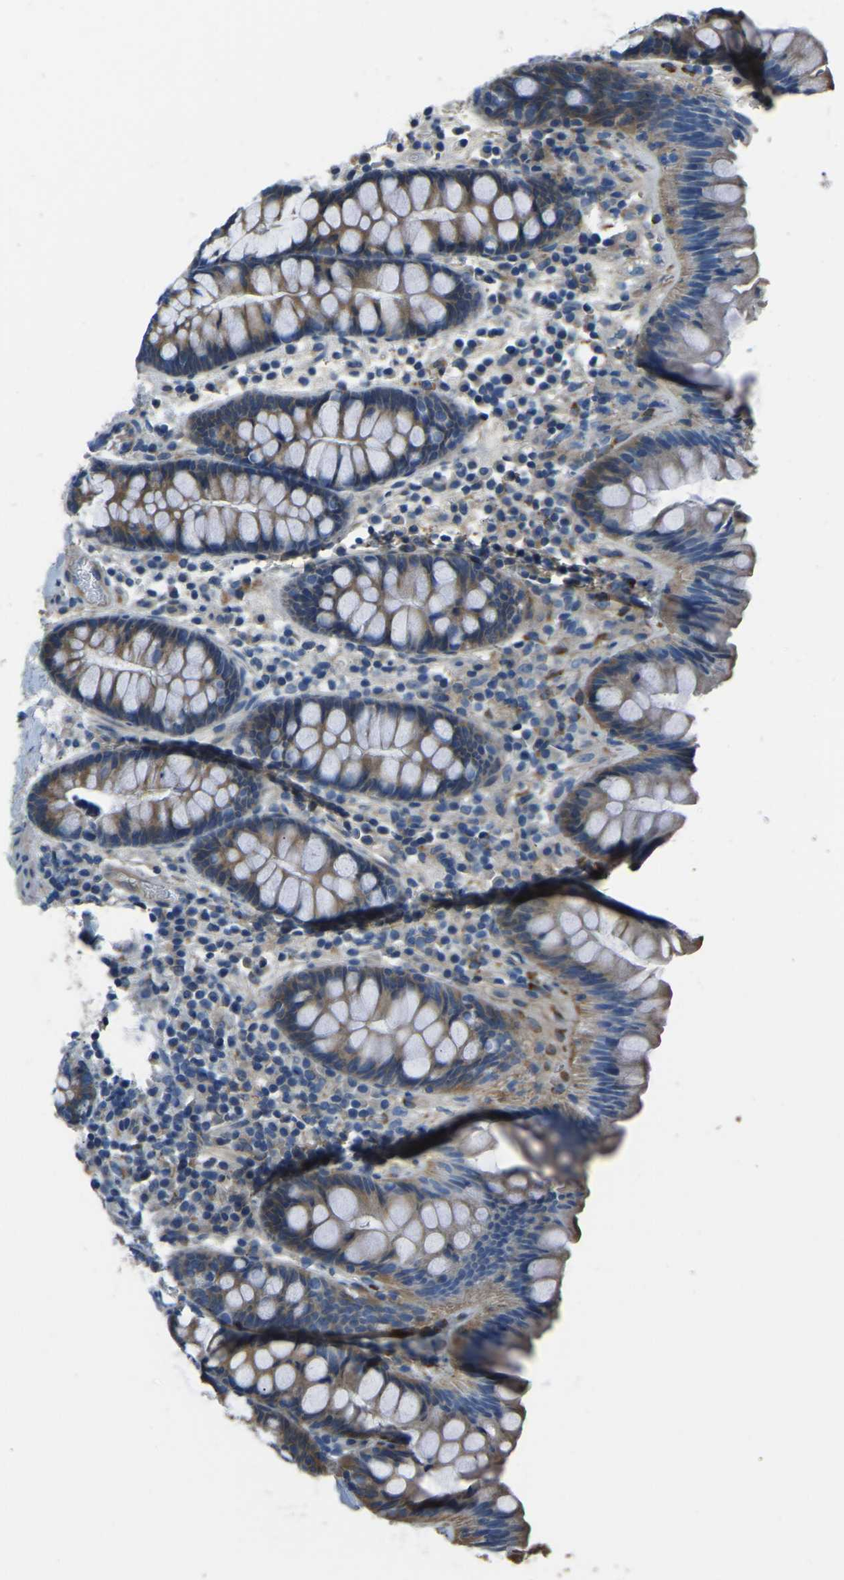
{"staining": {"intensity": "moderate", "quantity": "25%-75%", "location": "cytoplasmic/membranous"}, "tissue": "colon", "cell_type": "Glandular cells", "image_type": "normal", "snomed": [{"axis": "morphology", "description": "Normal tissue, NOS"}, {"axis": "topography", "description": "Colon"}], "caption": "Protein expression analysis of normal colon exhibits moderate cytoplasmic/membranous staining in approximately 25%-75% of glandular cells. (brown staining indicates protein expression, while blue staining denotes nuclei).", "gene": "COL3A1", "patient": {"sex": "female", "age": 80}}